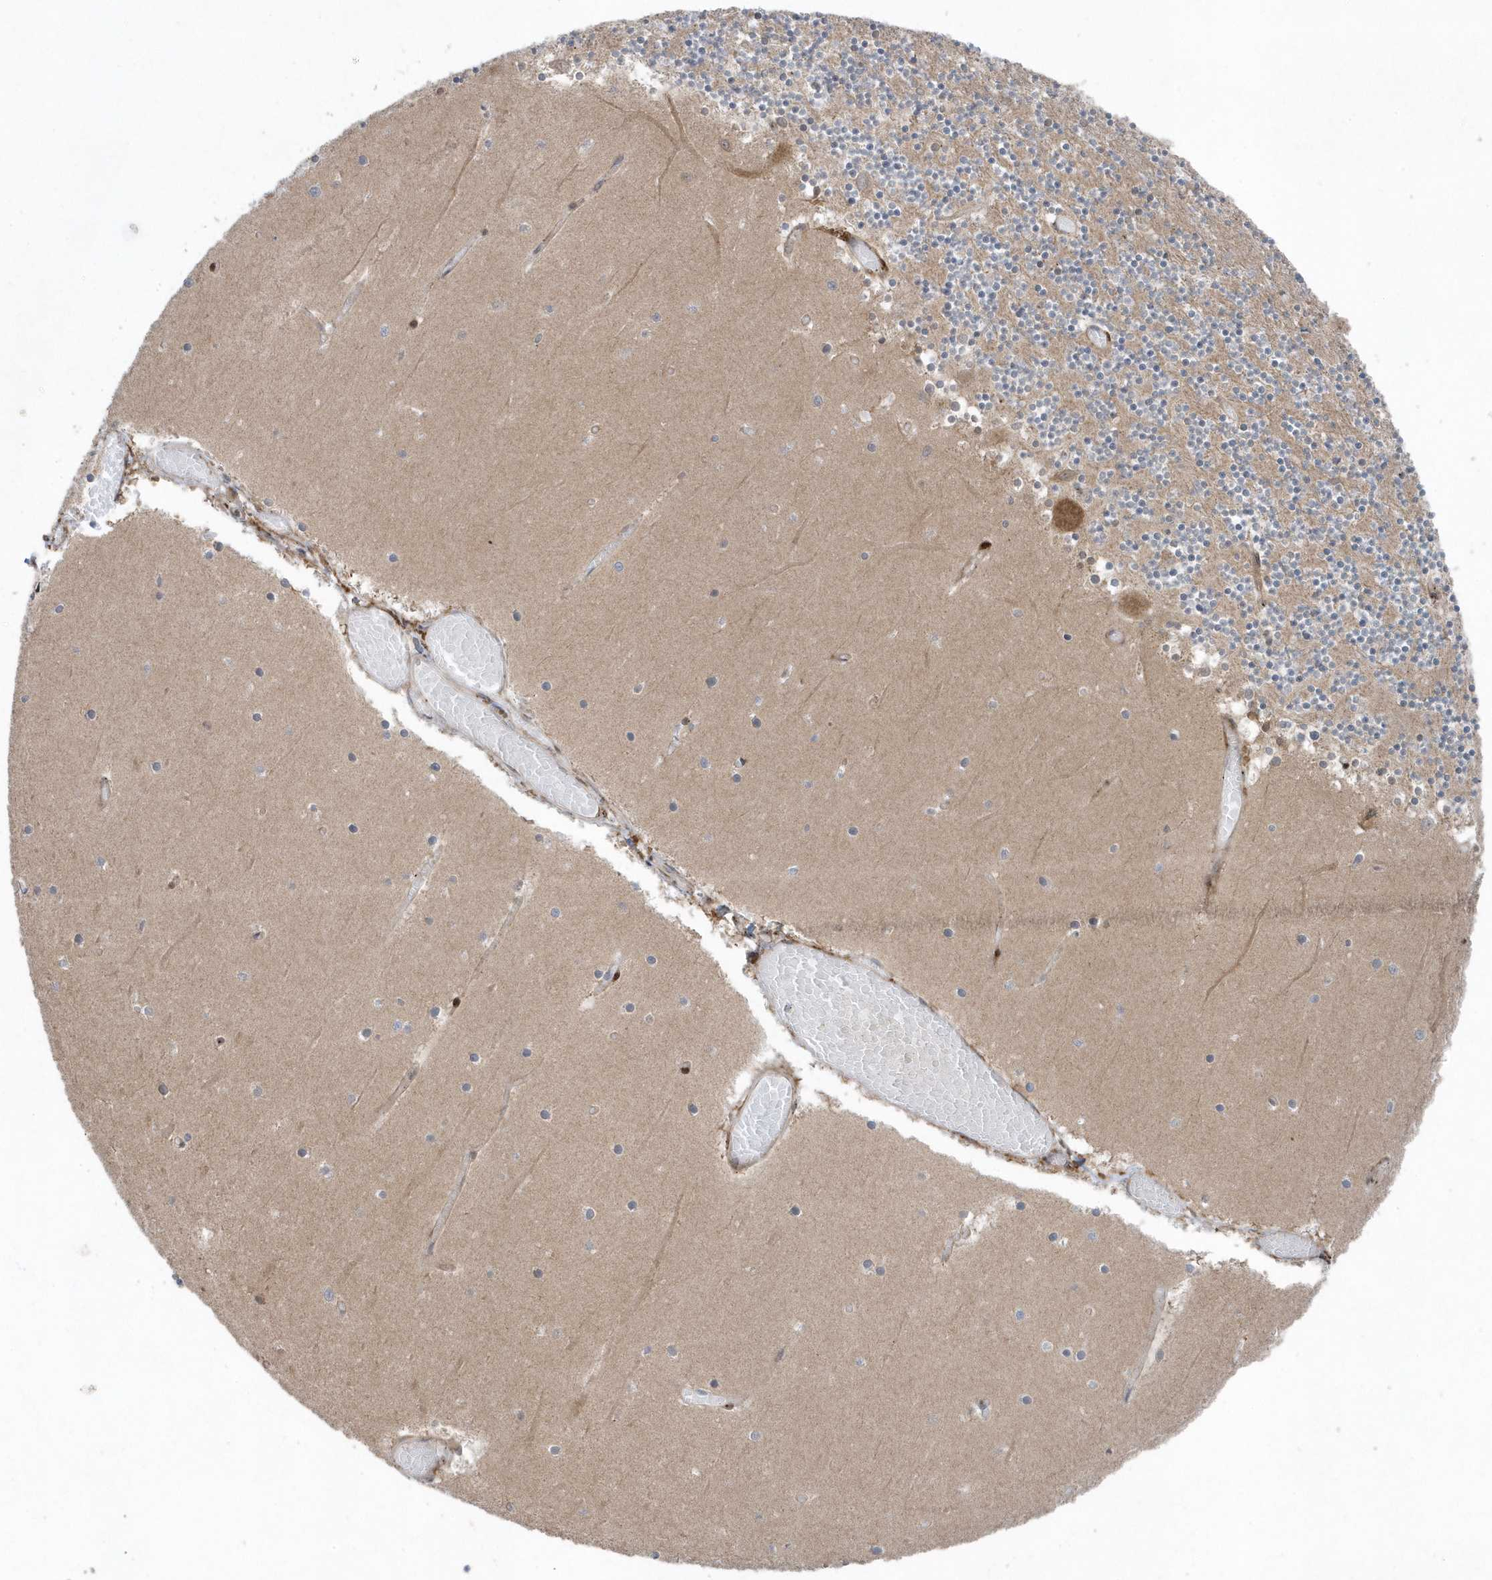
{"staining": {"intensity": "weak", "quantity": "25%-75%", "location": "cytoplasmic/membranous"}, "tissue": "cerebellum", "cell_type": "Cells in granular layer", "image_type": "normal", "snomed": [{"axis": "morphology", "description": "Normal tissue, NOS"}, {"axis": "topography", "description": "Cerebellum"}], "caption": "DAB (3,3'-diaminobenzidine) immunohistochemical staining of benign human cerebellum demonstrates weak cytoplasmic/membranous protein staining in about 25%-75% of cells in granular layer.", "gene": "FAM98A", "patient": {"sex": "female", "age": 28}}